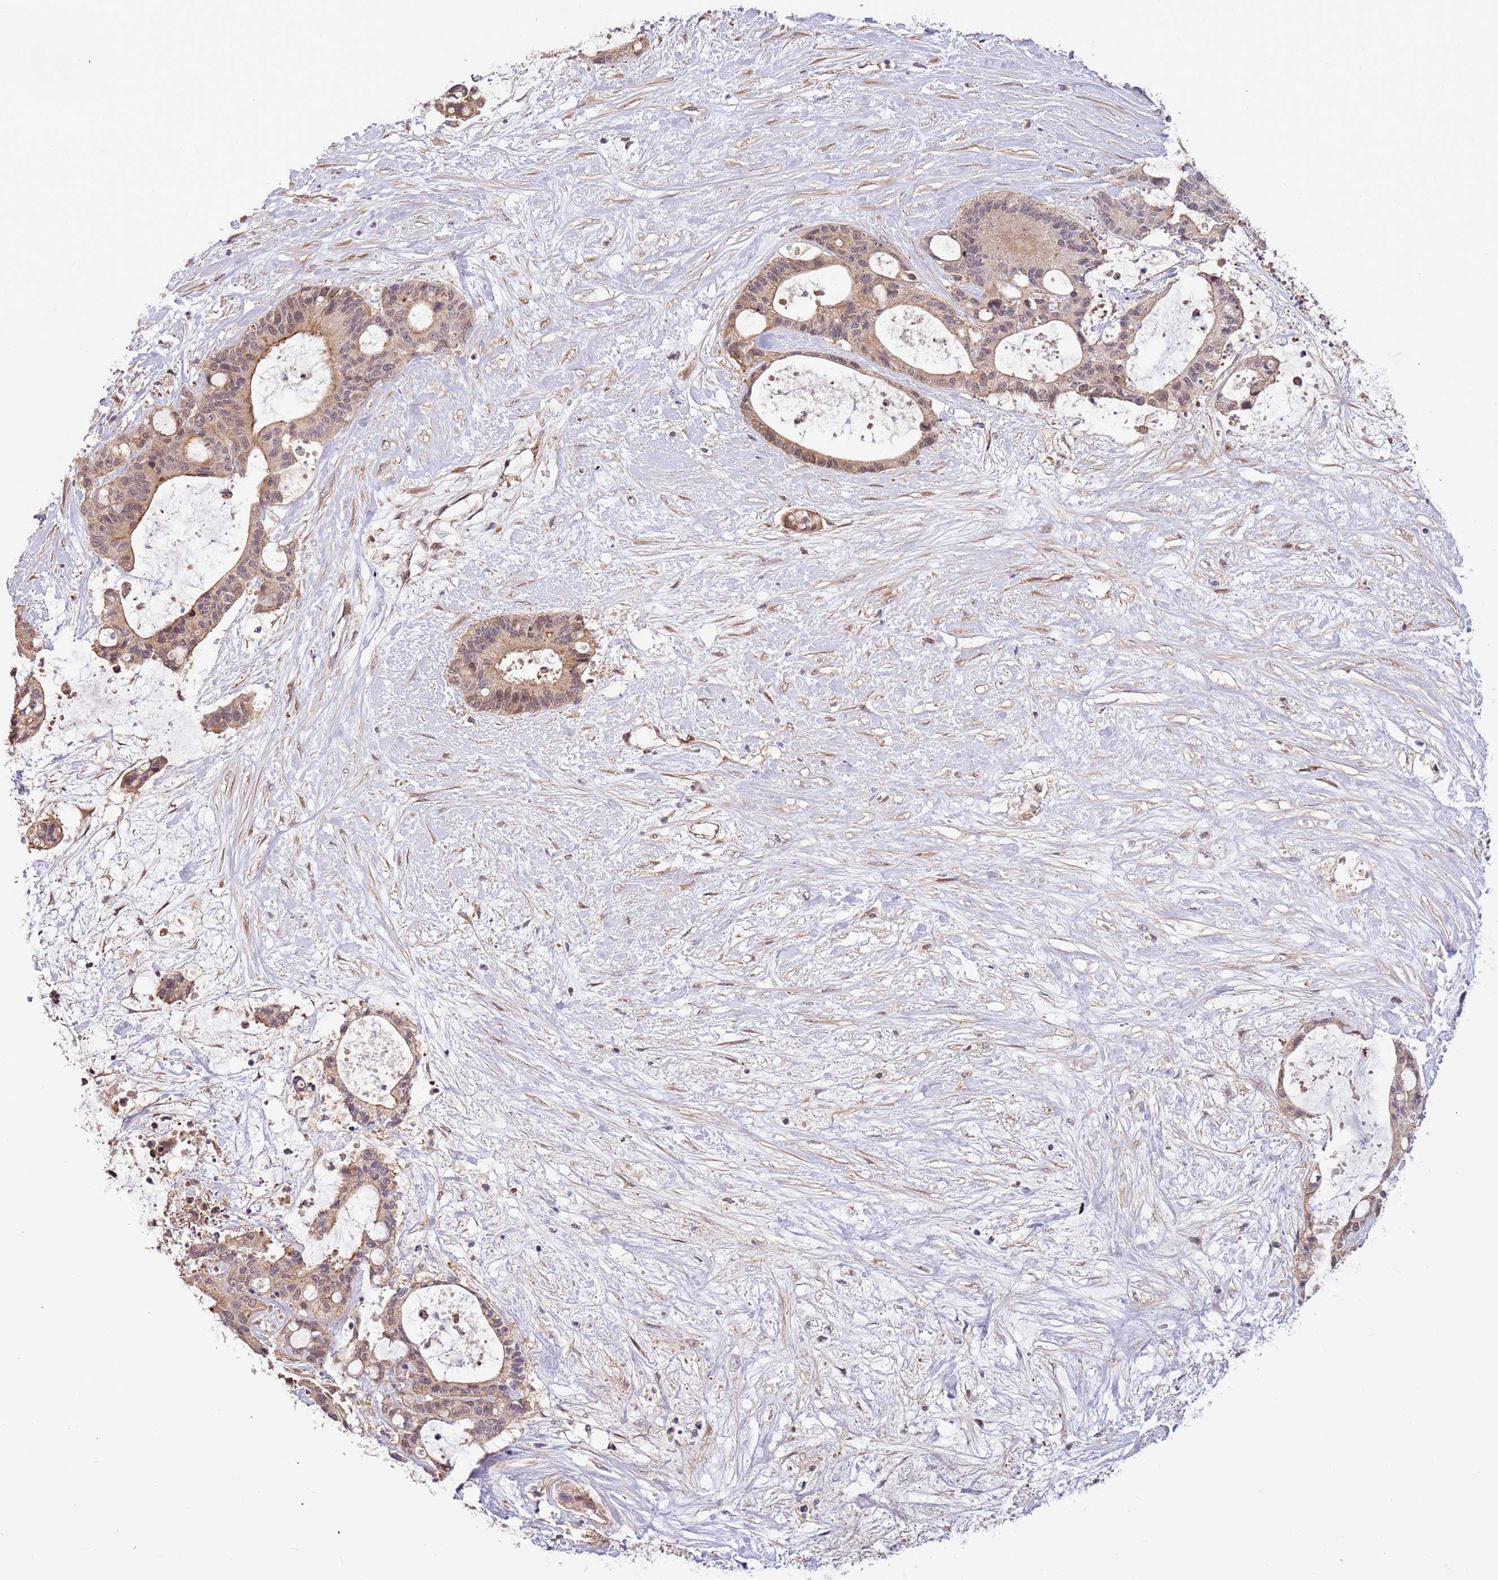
{"staining": {"intensity": "weak", "quantity": "25%-75%", "location": "cytoplasmic/membranous"}, "tissue": "liver cancer", "cell_type": "Tumor cells", "image_type": "cancer", "snomed": [{"axis": "morphology", "description": "Normal tissue, NOS"}, {"axis": "morphology", "description": "Cholangiocarcinoma"}, {"axis": "topography", "description": "Liver"}, {"axis": "topography", "description": "Peripheral nerve tissue"}], "caption": "Immunohistochemistry histopathology image of neoplastic tissue: human cholangiocarcinoma (liver) stained using immunohistochemistry (IHC) displays low levels of weak protein expression localized specifically in the cytoplasmic/membranous of tumor cells, appearing as a cytoplasmic/membranous brown color.", "gene": "HAUS3", "patient": {"sex": "female", "age": 73}}